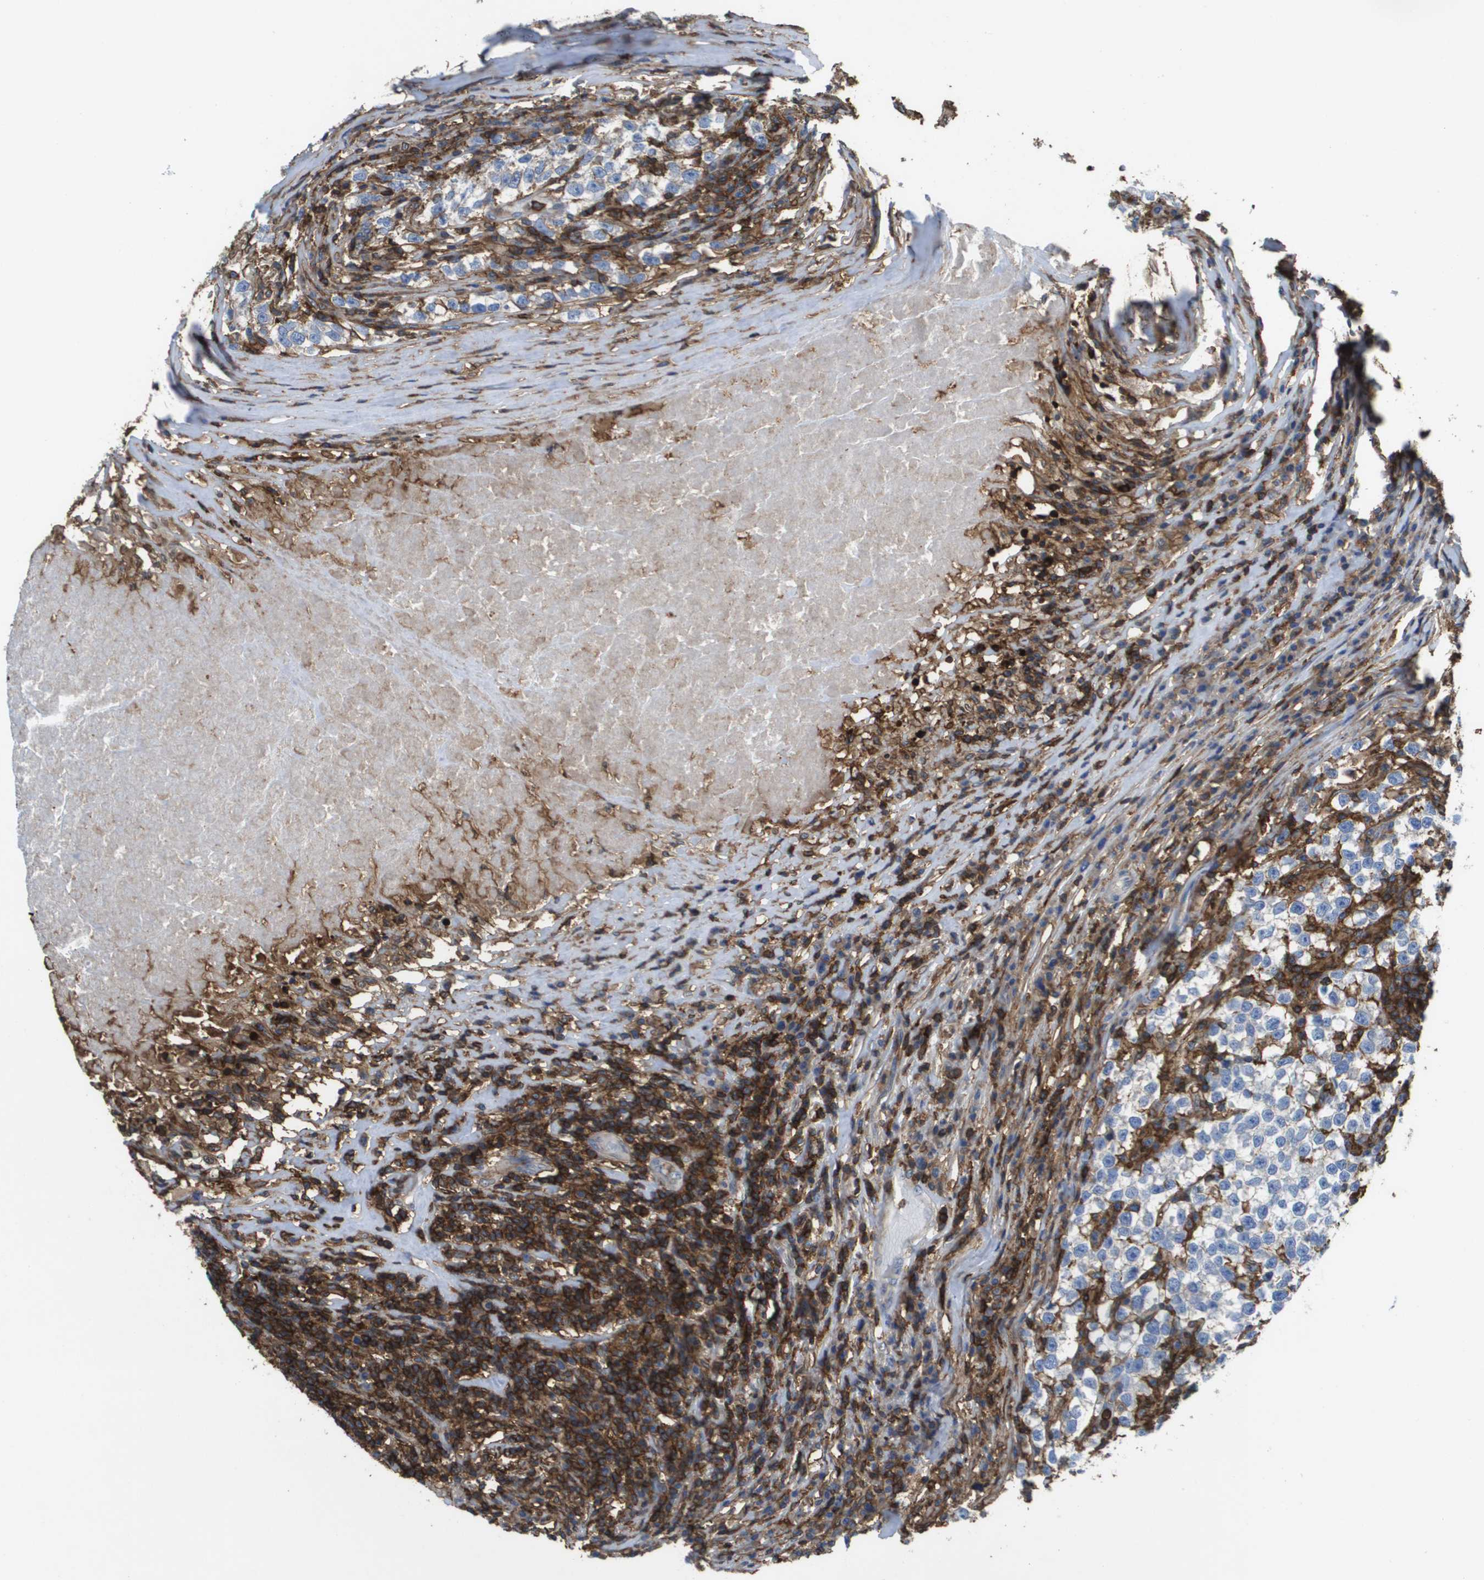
{"staining": {"intensity": "negative", "quantity": "none", "location": "none"}, "tissue": "testis cancer", "cell_type": "Tumor cells", "image_type": "cancer", "snomed": [{"axis": "morphology", "description": "Normal tissue, NOS"}, {"axis": "morphology", "description": "Seminoma, NOS"}, {"axis": "topography", "description": "Testis"}], "caption": "Immunohistochemistry (IHC) of human seminoma (testis) displays no expression in tumor cells. (DAB IHC with hematoxylin counter stain).", "gene": "PASK", "patient": {"sex": "male", "age": 43}}